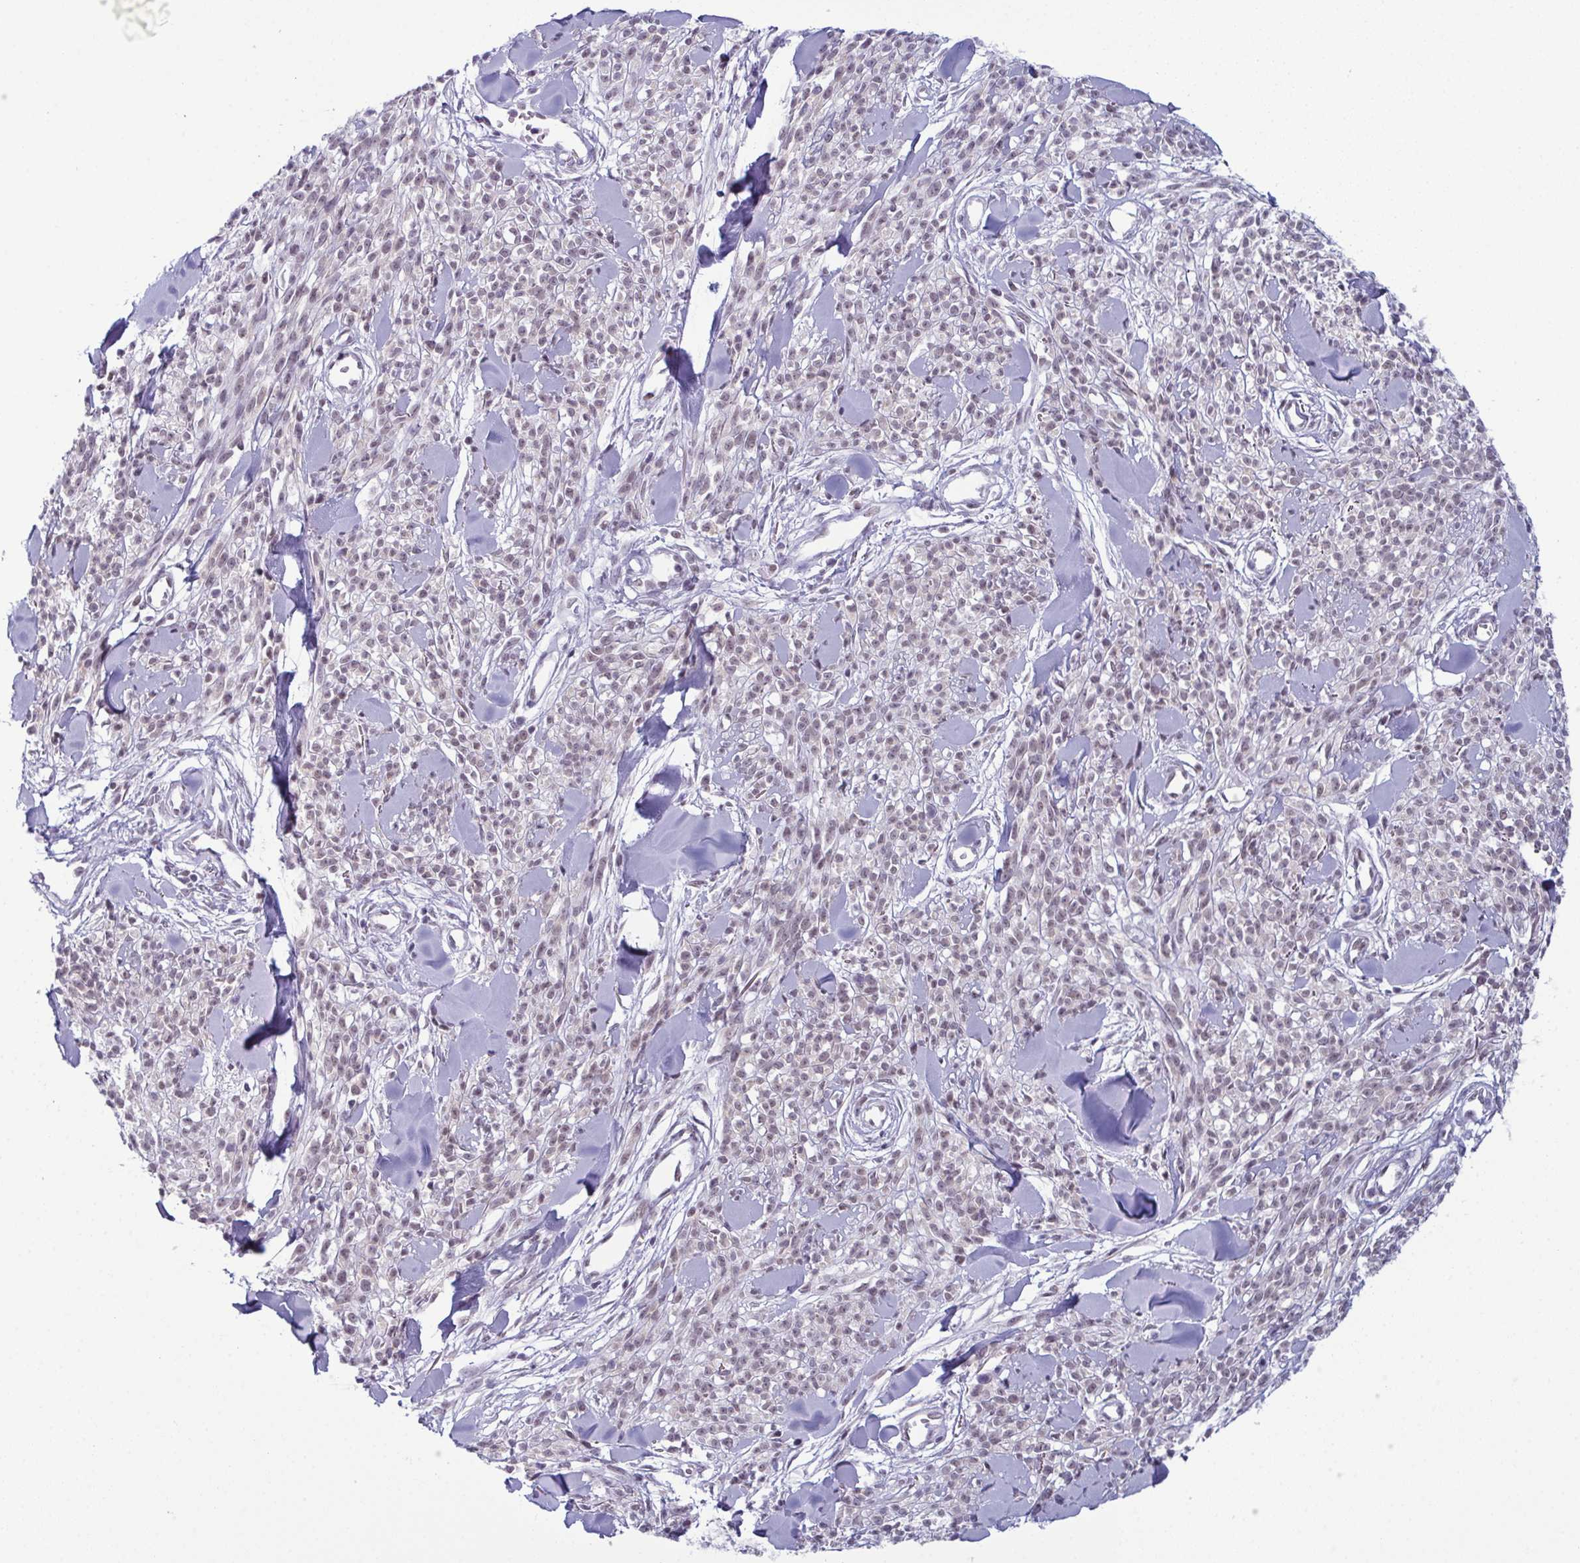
{"staining": {"intensity": "weak", "quantity": ">75%", "location": "nuclear"}, "tissue": "melanoma", "cell_type": "Tumor cells", "image_type": "cancer", "snomed": [{"axis": "morphology", "description": "Malignant melanoma, NOS"}, {"axis": "topography", "description": "Skin"}, {"axis": "topography", "description": "Skin of trunk"}], "caption": "Immunohistochemical staining of human melanoma demonstrates low levels of weak nuclear protein expression in about >75% of tumor cells.", "gene": "RBM7", "patient": {"sex": "male", "age": 74}}